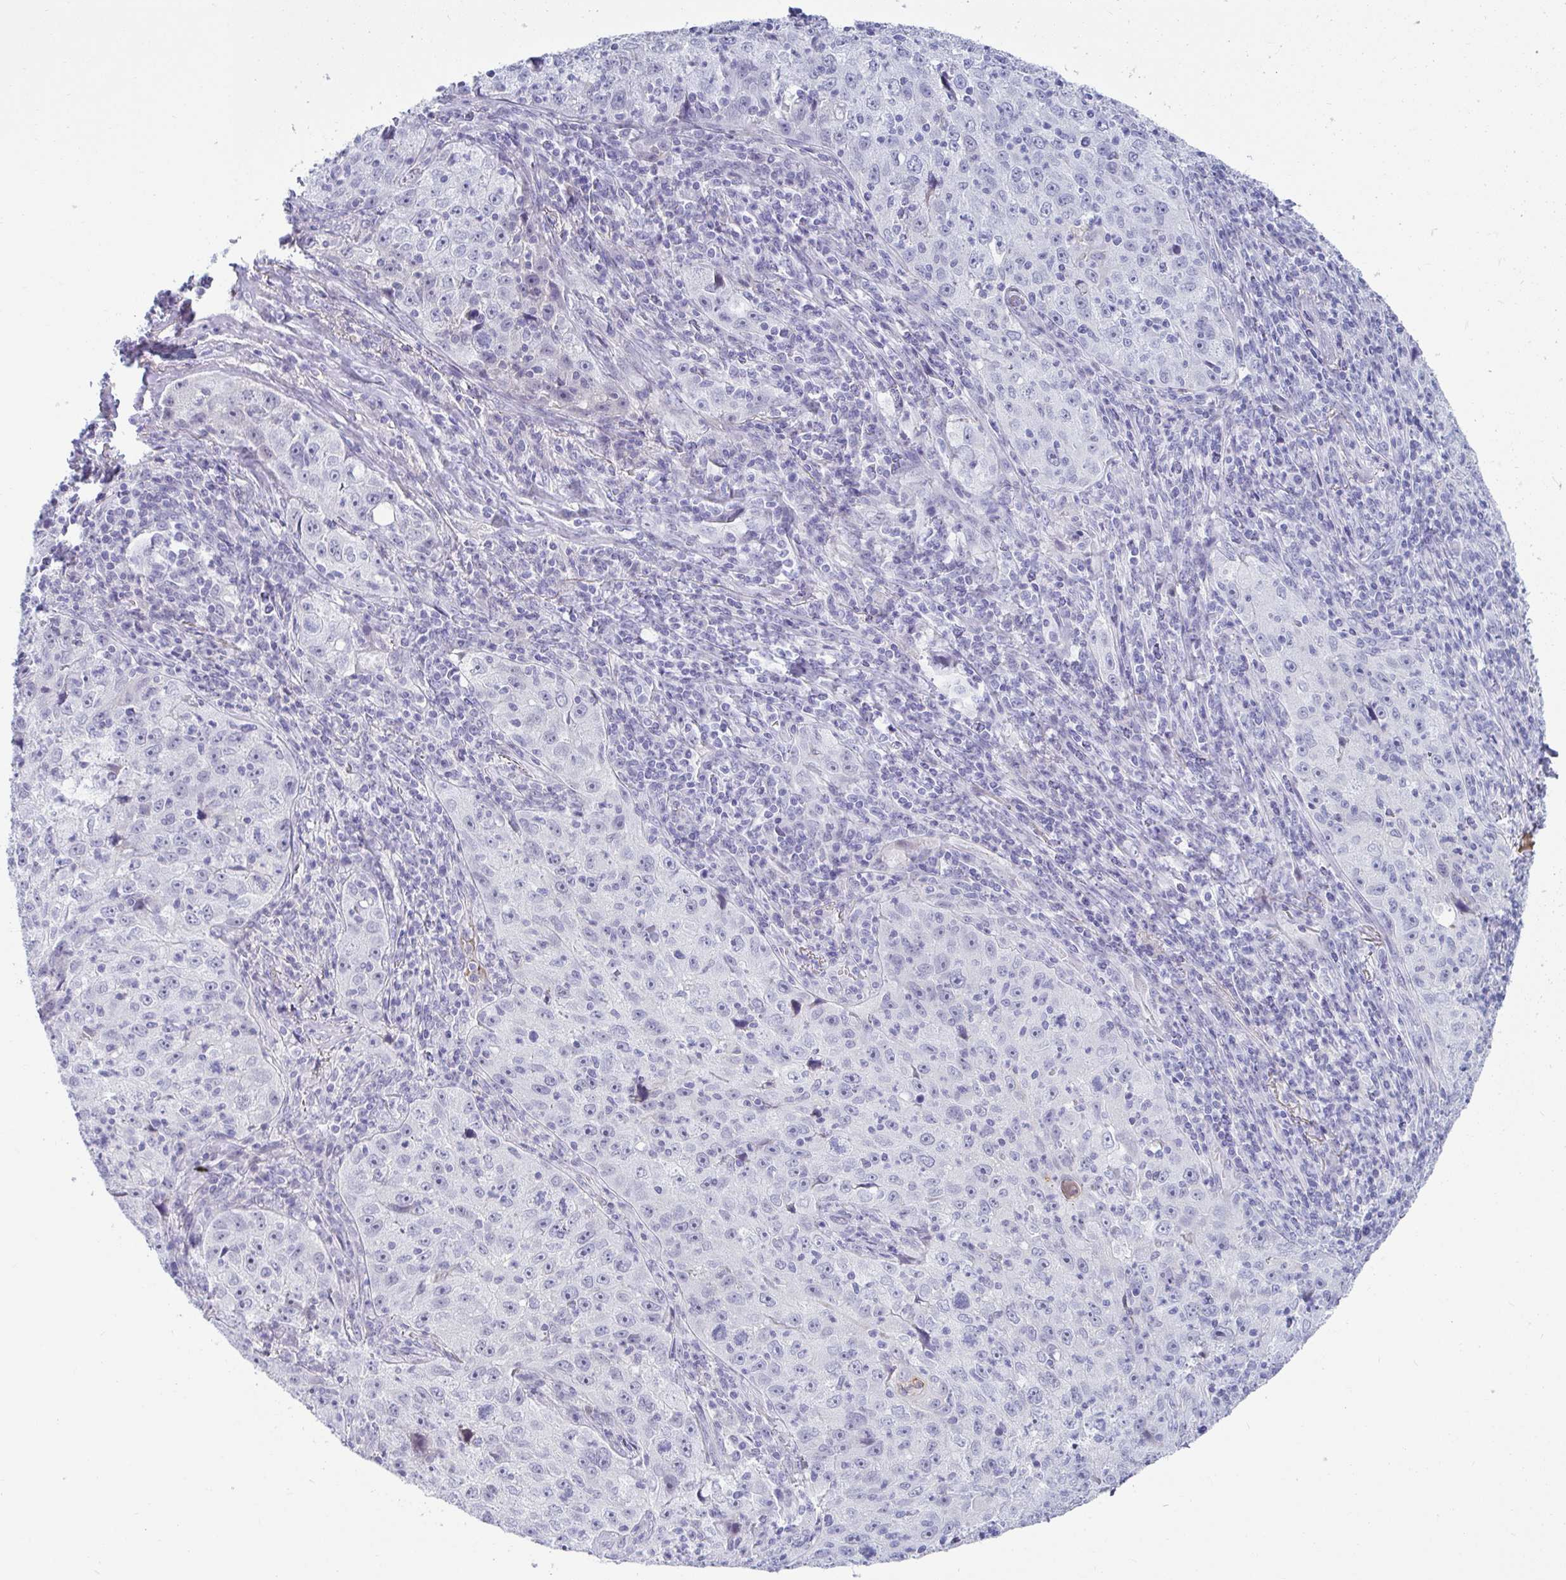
{"staining": {"intensity": "negative", "quantity": "none", "location": "none"}, "tissue": "lung cancer", "cell_type": "Tumor cells", "image_type": "cancer", "snomed": [{"axis": "morphology", "description": "Squamous cell carcinoma, NOS"}, {"axis": "topography", "description": "Lung"}], "caption": "High magnification brightfield microscopy of lung cancer stained with DAB (3,3'-diaminobenzidine) (brown) and counterstained with hematoxylin (blue): tumor cells show no significant staining. The staining was performed using DAB to visualize the protein expression in brown, while the nuclei were stained in blue with hematoxylin (Magnification: 20x).", "gene": "NPY", "patient": {"sex": "male", "age": 71}}